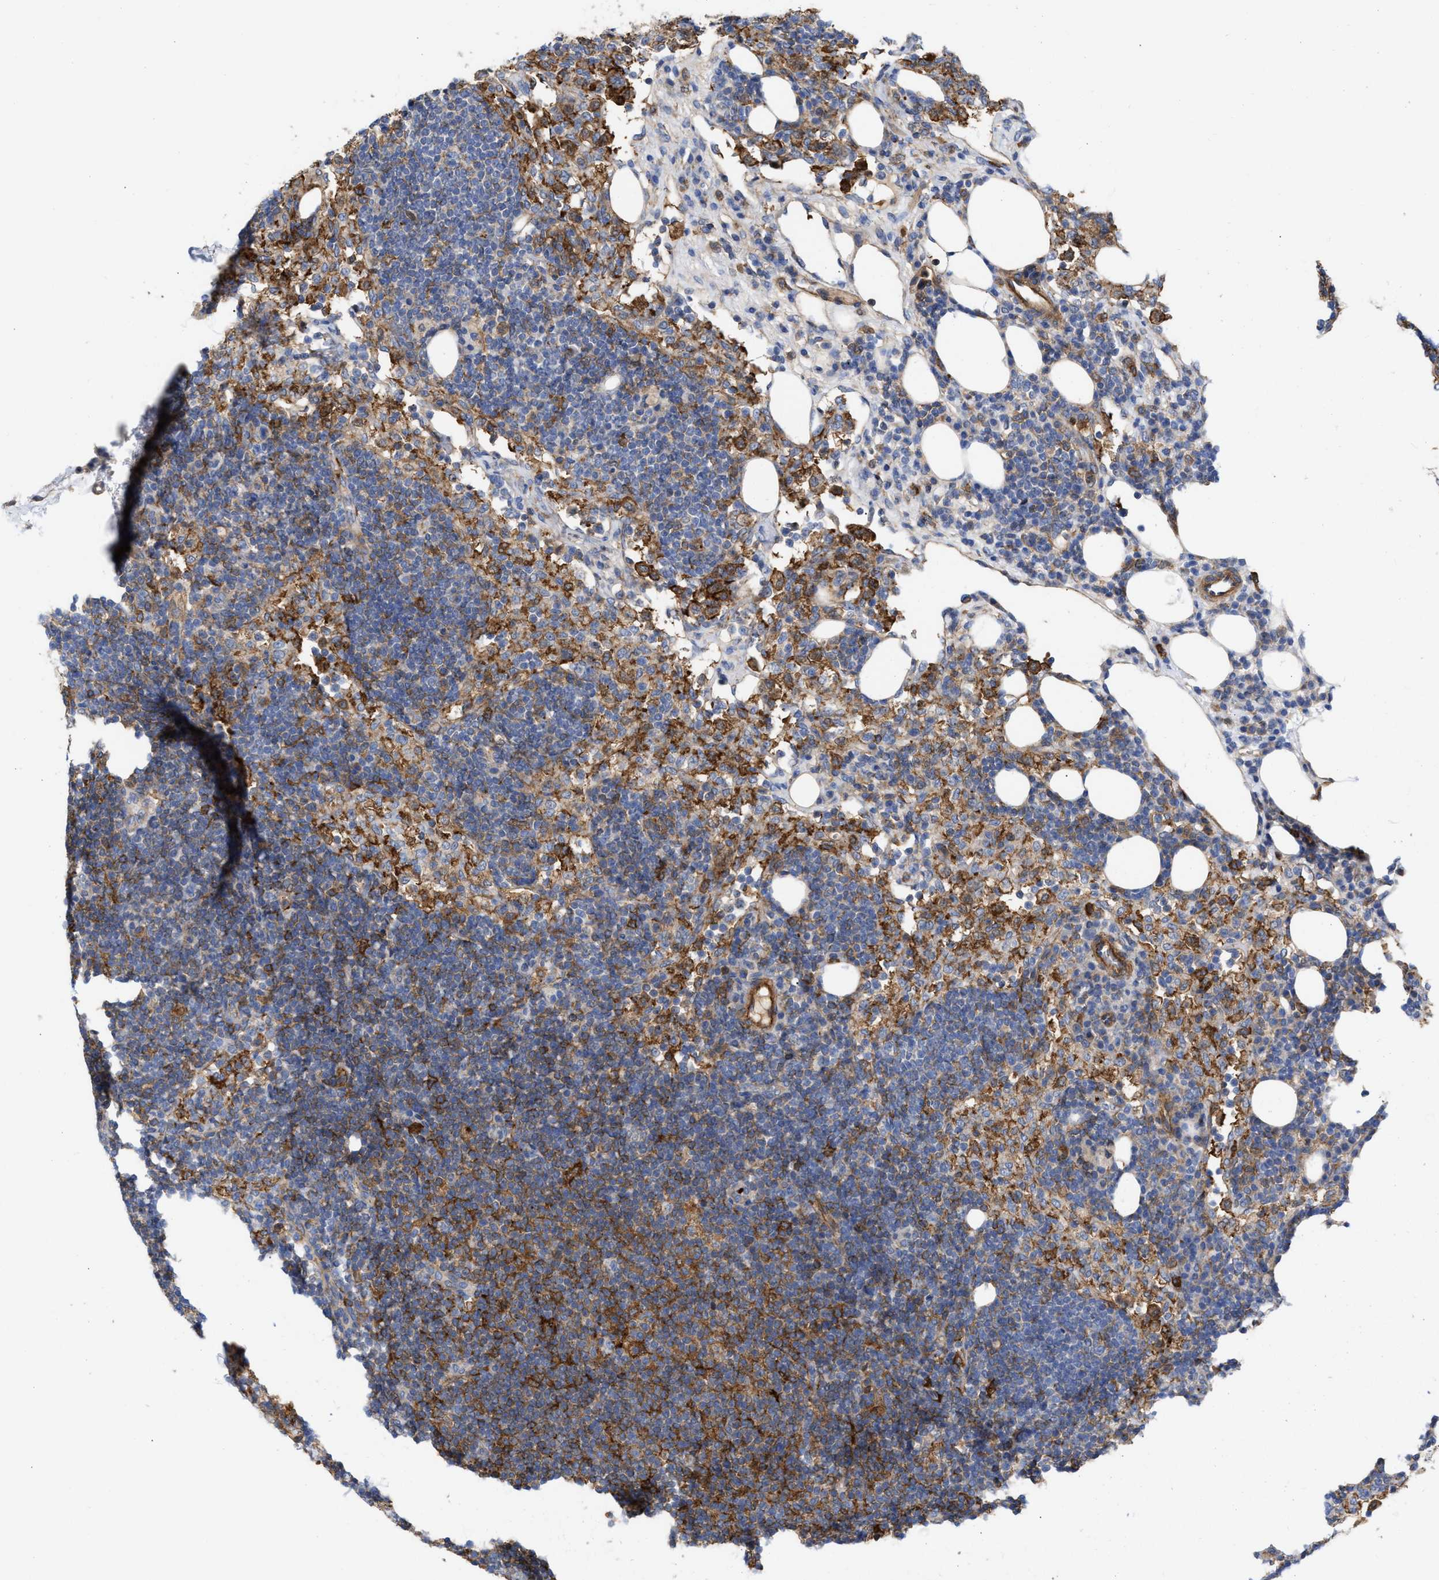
{"staining": {"intensity": "weak", "quantity": "<25%", "location": "cytoplasmic/membranous"}, "tissue": "lymph node", "cell_type": "Germinal center cells", "image_type": "normal", "snomed": [{"axis": "morphology", "description": "Normal tissue, NOS"}, {"axis": "morphology", "description": "Carcinoid, malignant, NOS"}, {"axis": "topography", "description": "Lymph node"}], "caption": "This is a histopathology image of IHC staining of normal lymph node, which shows no staining in germinal center cells.", "gene": "HS3ST5", "patient": {"sex": "male", "age": 47}}